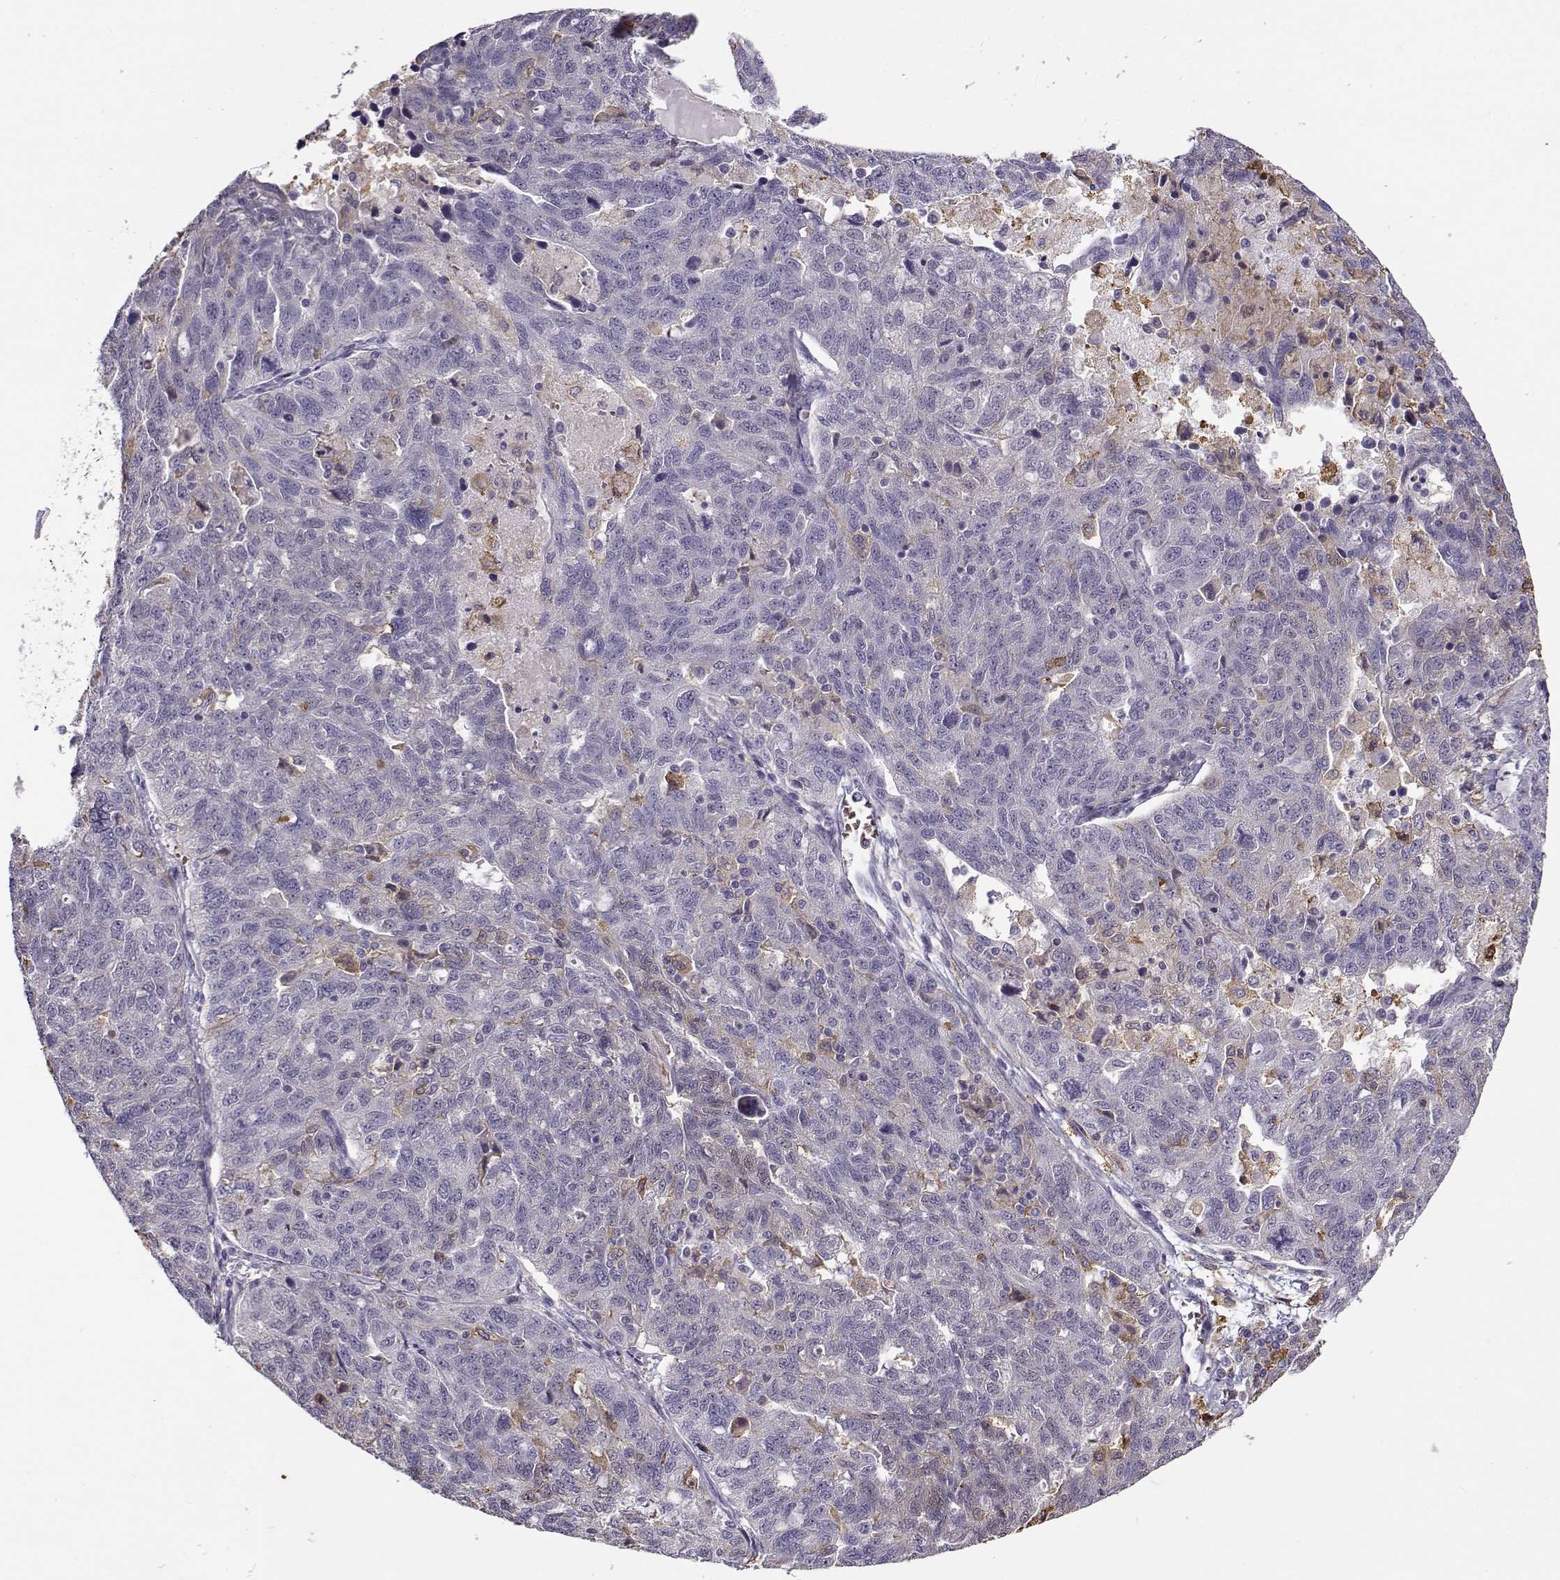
{"staining": {"intensity": "negative", "quantity": "none", "location": "none"}, "tissue": "ovarian cancer", "cell_type": "Tumor cells", "image_type": "cancer", "snomed": [{"axis": "morphology", "description": "Cystadenocarcinoma, serous, NOS"}, {"axis": "topography", "description": "Ovary"}], "caption": "This is an immunohistochemistry (IHC) photomicrograph of human ovarian cancer (serous cystadenocarcinoma). There is no positivity in tumor cells.", "gene": "UCP3", "patient": {"sex": "female", "age": 71}}